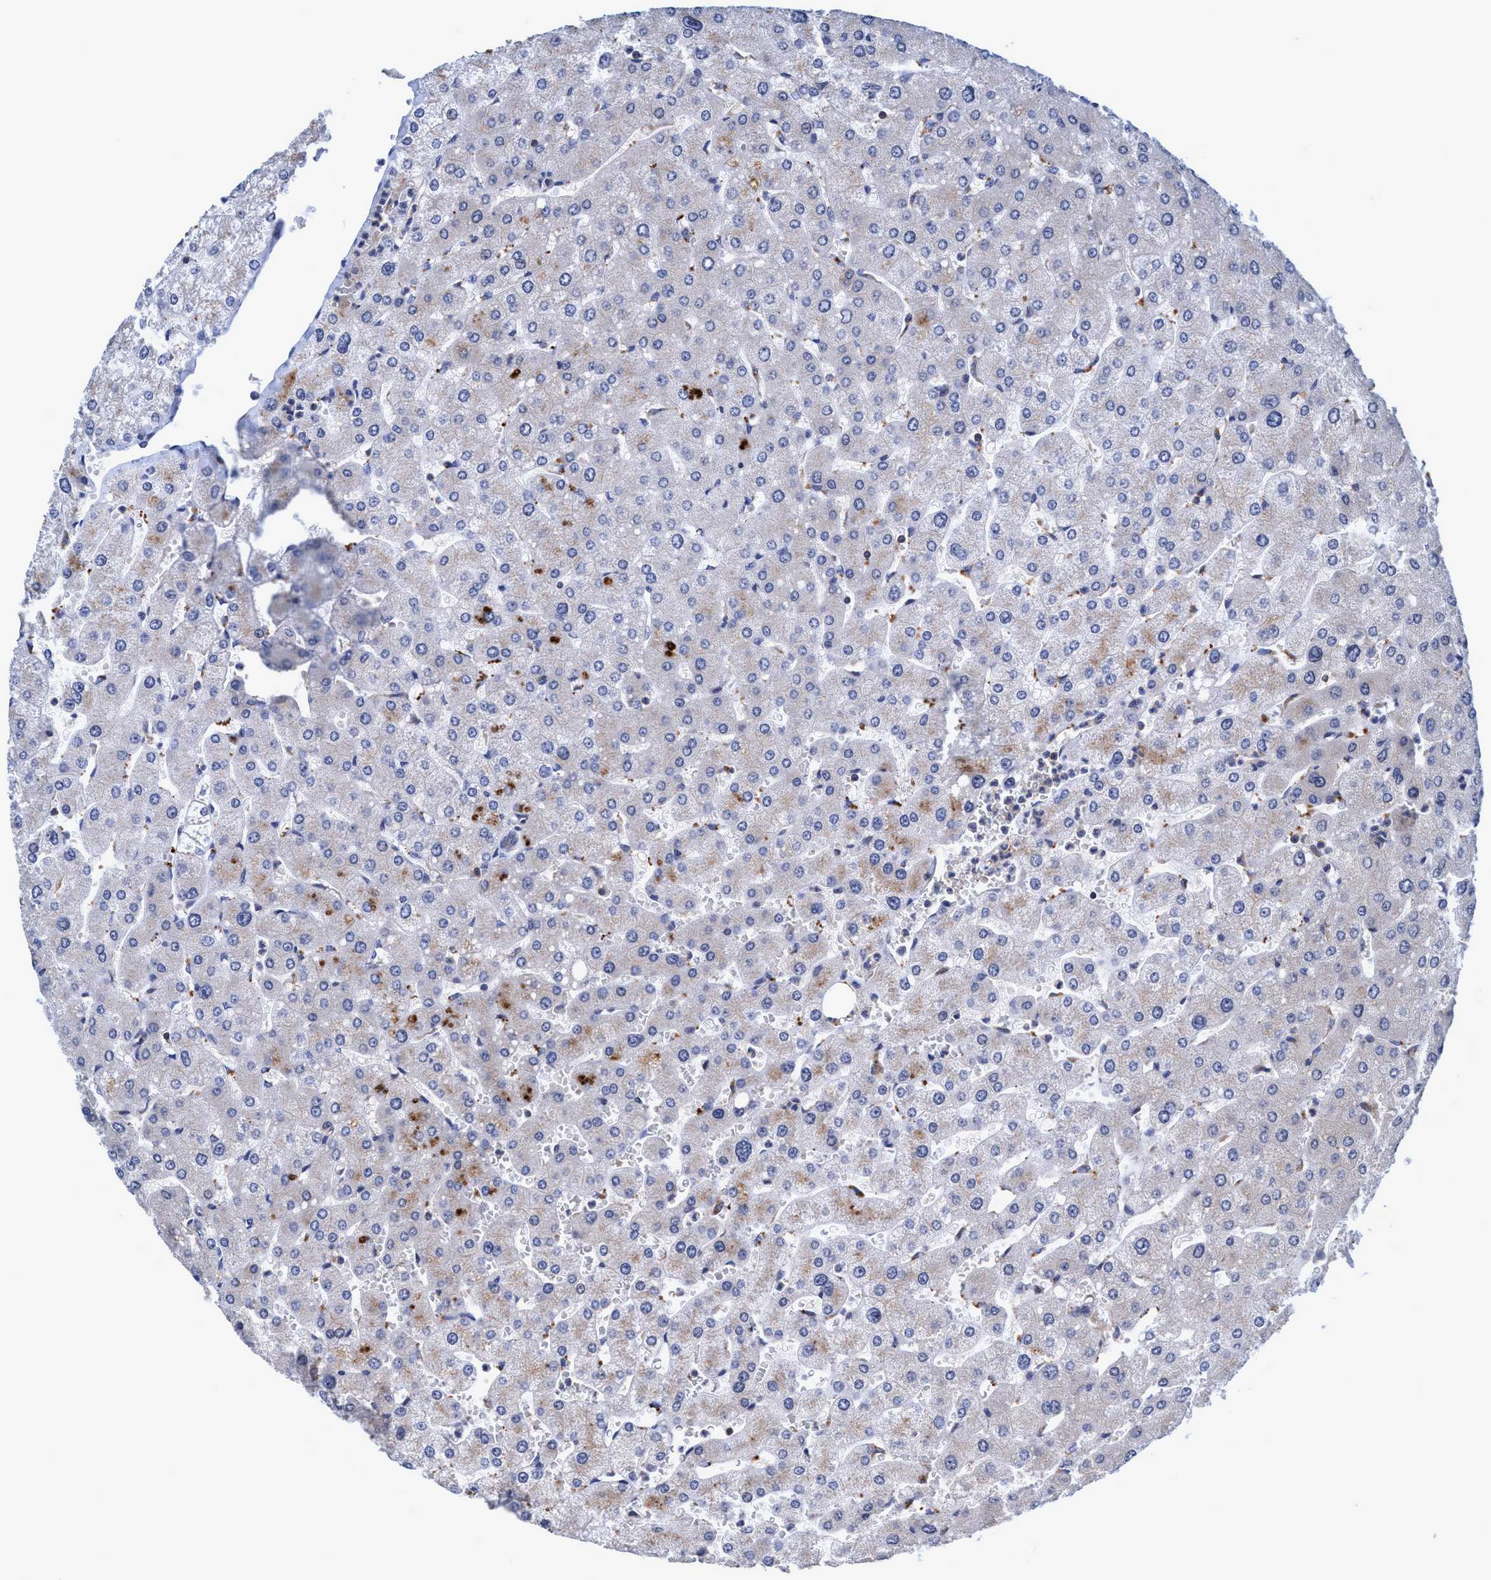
{"staining": {"intensity": "negative", "quantity": "none", "location": "none"}, "tissue": "liver", "cell_type": "Cholangiocytes", "image_type": "normal", "snomed": [{"axis": "morphology", "description": "Normal tissue, NOS"}, {"axis": "topography", "description": "Liver"}], "caption": "DAB immunohistochemical staining of normal human liver reveals no significant staining in cholangiocytes. (DAB (3,3'-diaminobenzidine) immunohistochemistry (IHC) visualized using brightfield microscopy, high magnification).", "gene": "CALCOCO2", "patient": {"sex": "male", "age": 55}}